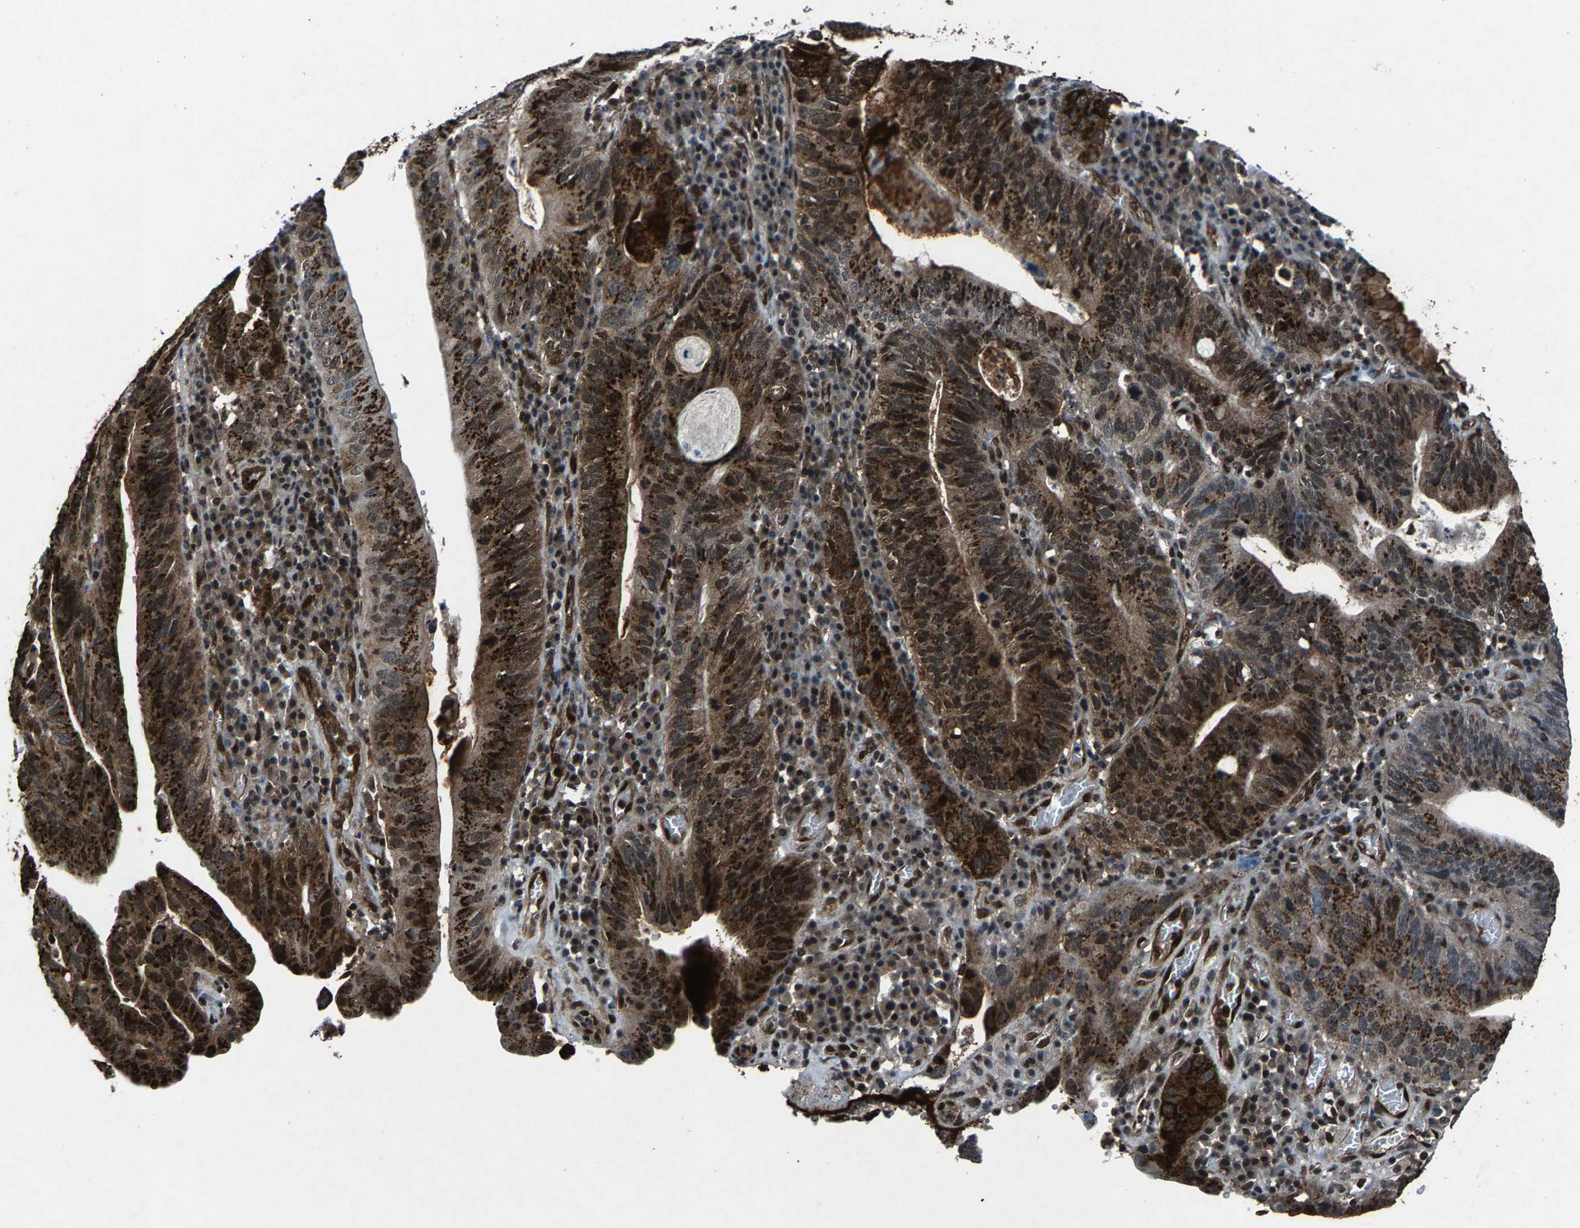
{"staining": {"intensity": "strong", "quantity": ">75%", "location": "cytoplasmic/membranous"}, "tissue": "stomach cancer", "cell_type": "Tumor cells", "image_type": "cancer", "snomed": [{"axis": "morphology", "description": "Adenocarcinoma, NOS"}, {"axis": "topography", "description": "Stomach"}], "caption": "Human stomach cancer (adenocarcinoma) stained with a protein marker displays strong staining in tumor cells.", "gene": "ATXN3", "patient": {"sex": "male", "age": 59}}